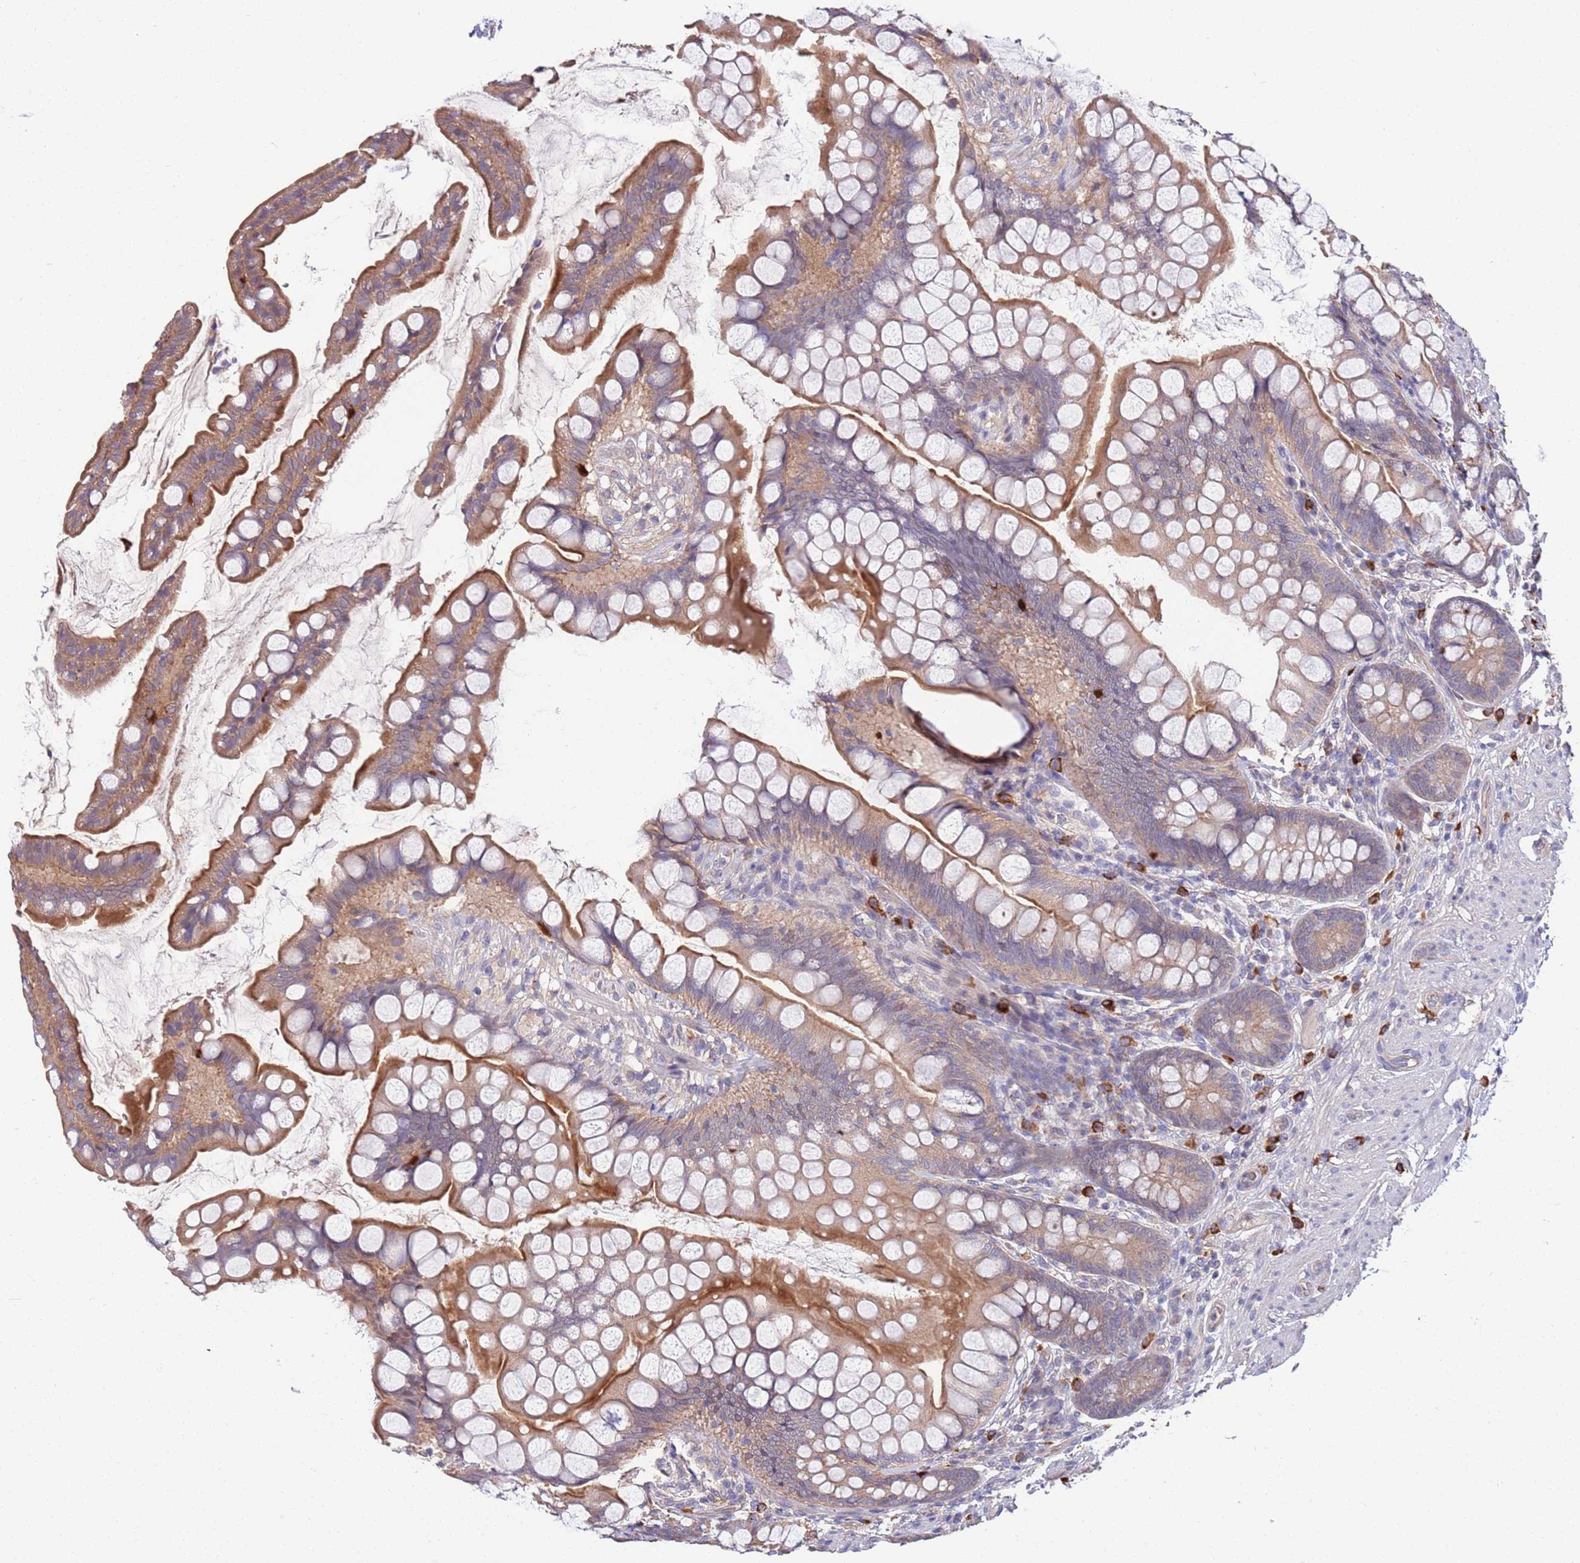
{"staining": {"intensity": "moderate", "quantity": ">75%", "location": "cytoplasmic/membranous"}, "tissue": "small intestine", "cell_type": "Glandular cells", "image_type": "normal", "snomed": [{"axis": "morphology", "description": "Normal tissue, NOS"}, {"axis": "topography", "description": "Small intestine"}], "caption": "DAB immunohistochemical staining of benign human small intestine demonstrates moderate cytoplasmic/membranous protein positivity in about >75% of glandular cells. The staining is performed using DAB (3,3'-diaminobenzidine) brown chromogen to label protein expression. The nuclei are counter-stained blue using hematoxylin.", "gene": "MARVELD2", "patient": {"sex": "male", "age": 70}}